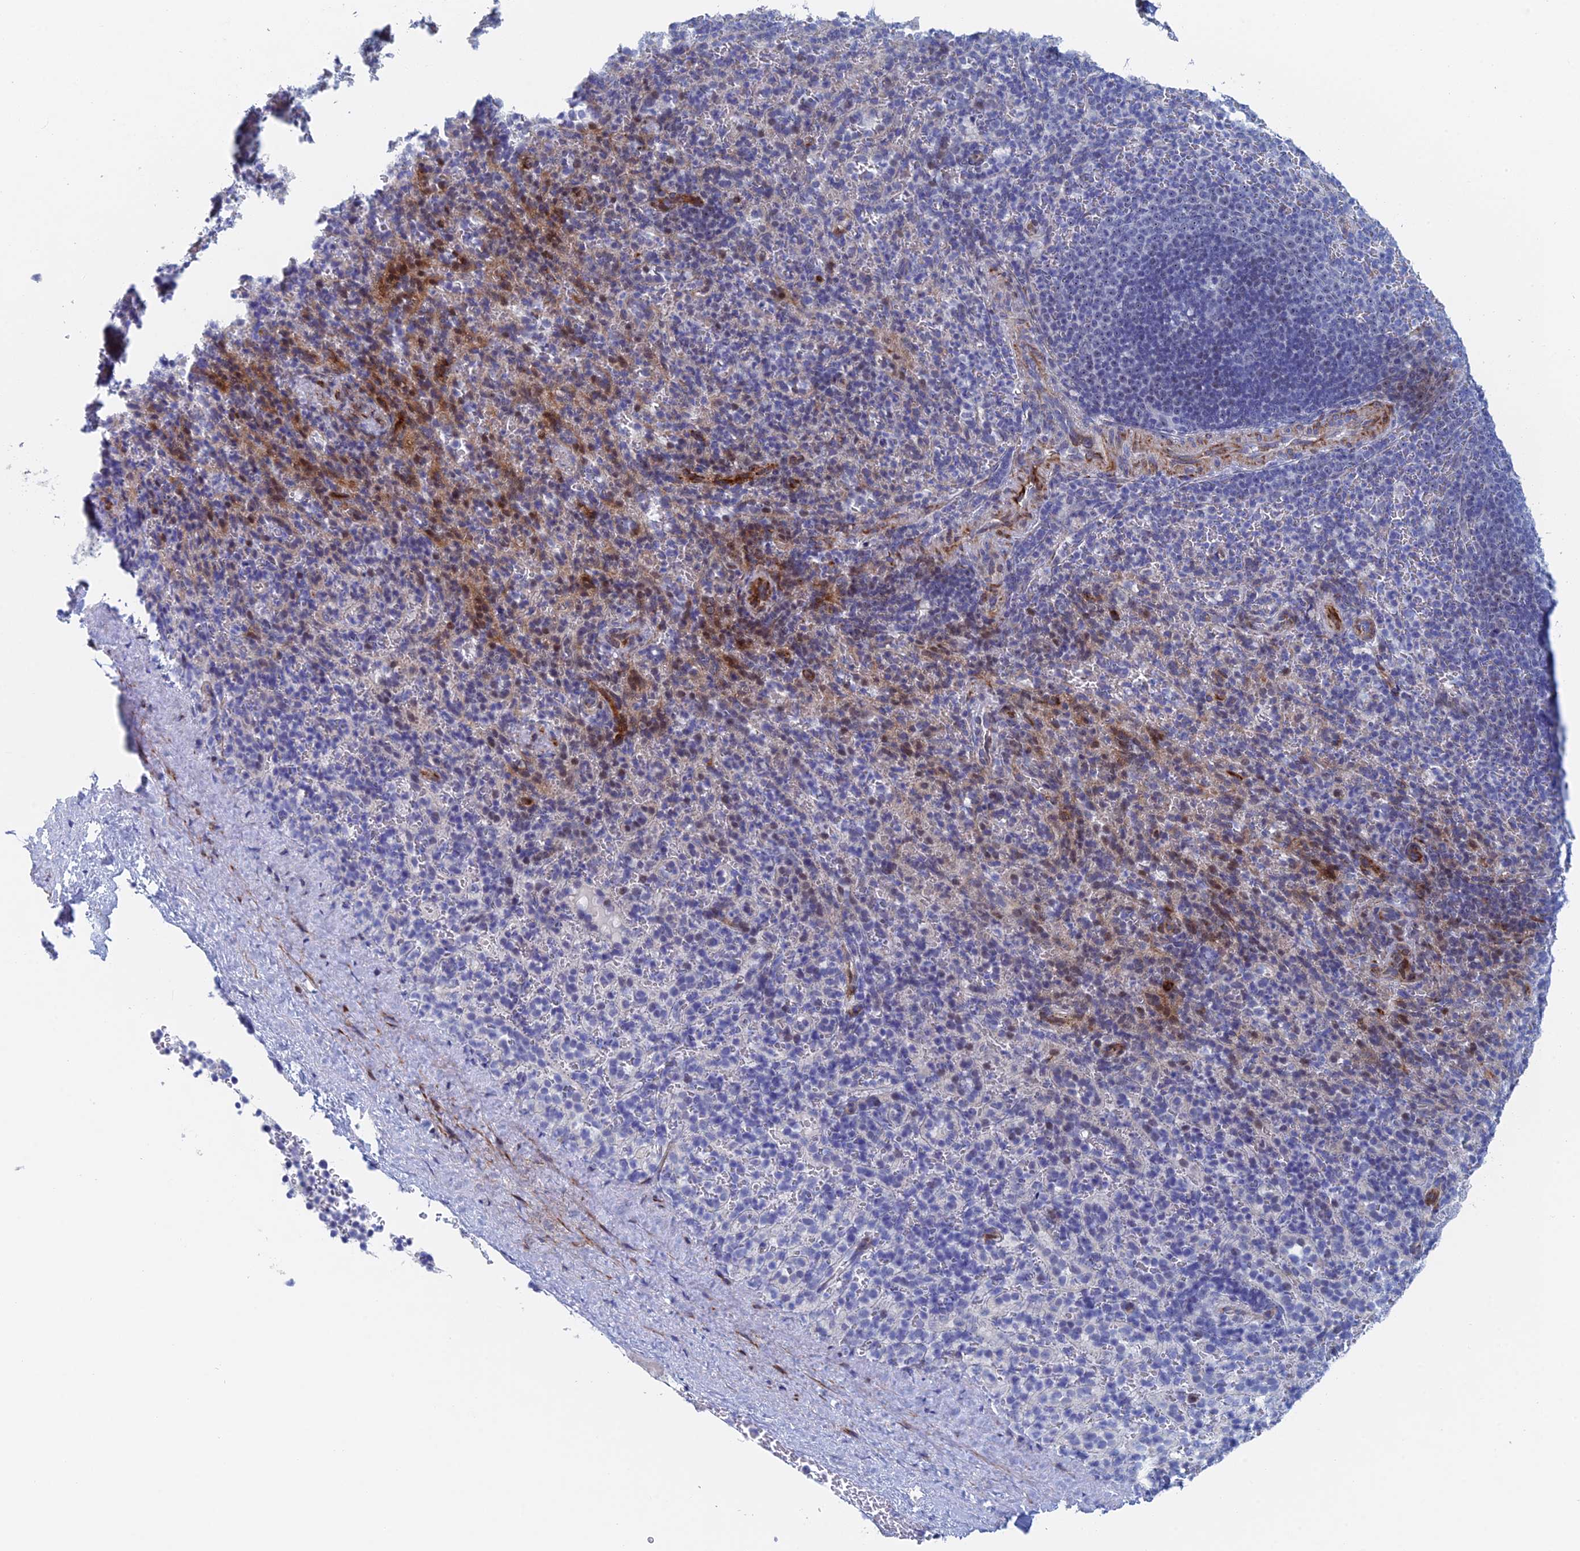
{"staining": {"intensity": "moderate", "quantity": "<25%", "location": "cytoplasmic/membranous,nuclear"}, "tissue": "spleen", "cell_type": "Cells in red pulp", "image_type": "normal", "snomed": [{"axis": "morphology", "description": "Normal tissue, NOS"}, {"axis": "topography", "description": "Spleen"}], "caption": "Spleen stained with a brown dye reveals moderate cytoplasmic/membranous,nuclear positive expression in about <25% of cells in red pulp.", "gene": "DRGX", "patient": {"sex": "female", "age": 21}}